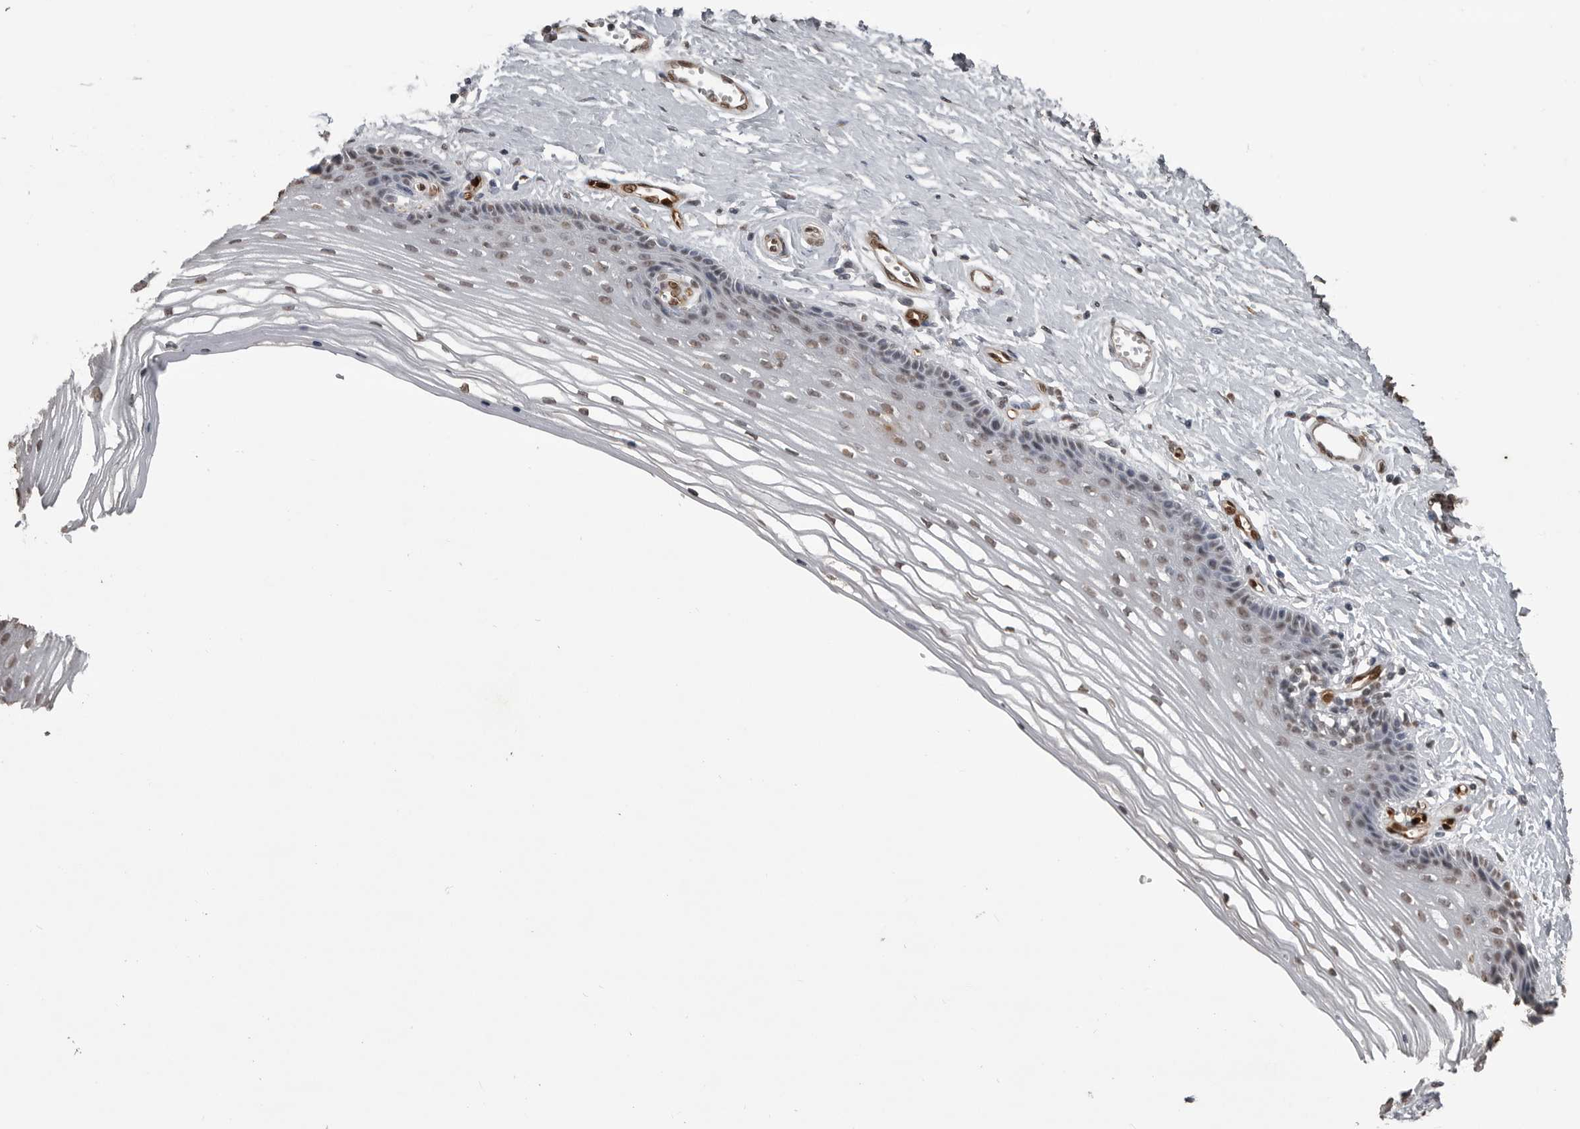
{"staining": {"intensity": "weak", "quantity": ">75%", "location": "nuclear"}, "tissue": "vagina", "cell_type": "Squamous epithelial cells", "image_type": "normal", "snomed": [{"axis": "morphology", "description": "Normal tissue, NOS"}, {"axis": "topography", "description": "Vagina"}], "caption": "Protein staining of unremarkable vagina demonstrates weak nuclear staining in about >75% of squamous epithelial cells. (Brightfield microscopy of DAB IHC at high magnification).", "gene": "SMAD2", "patient": {"sex": "female", "age": 46}}